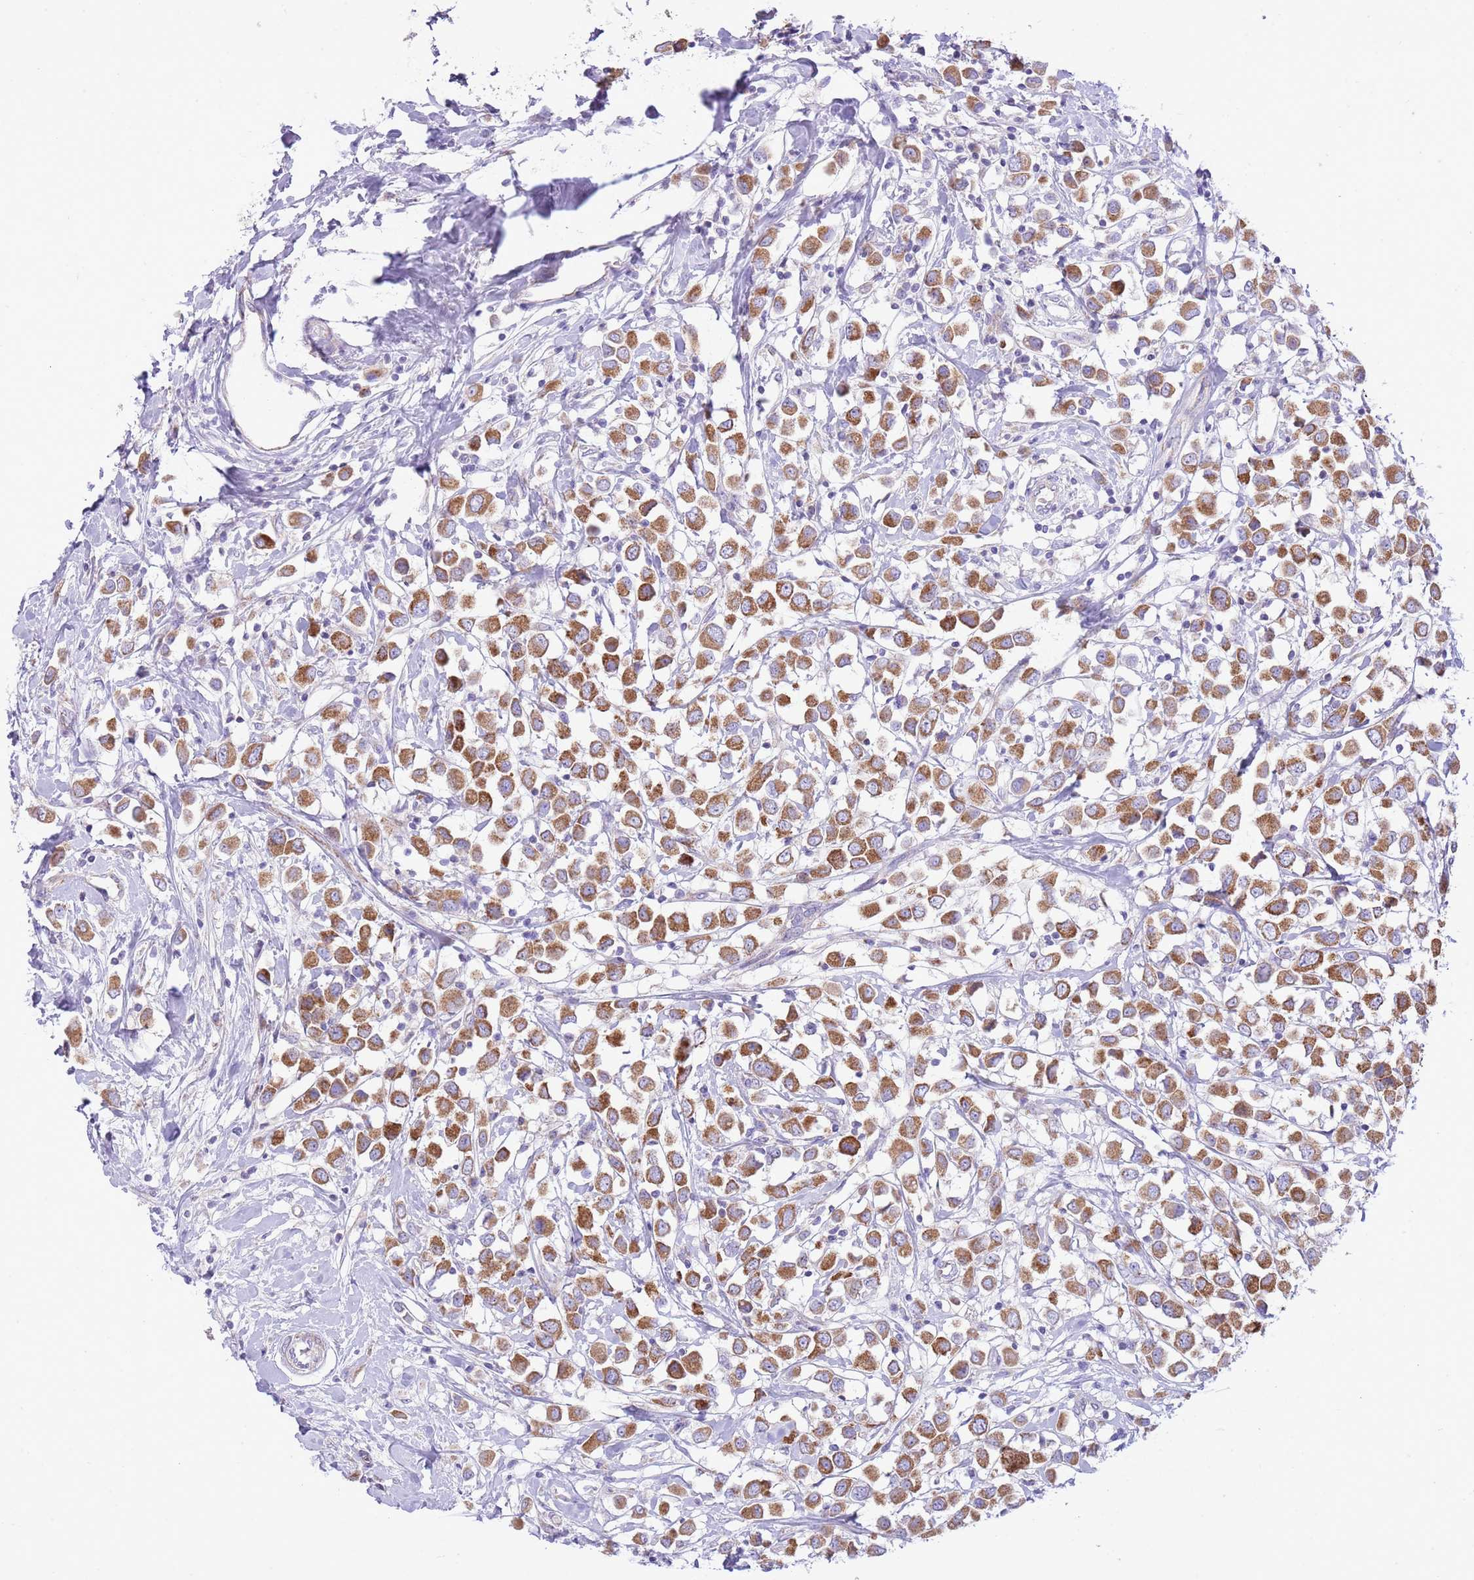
{"staining": {"intensity": "moderate", "quantity": ">75%", "location": "cytoplasmic/membranous"}, "tissue": "breast cancer", "cell_type": "Tumor cells", "image_type": "cancer", "snomed": [{"axis": "morphology", "description": "Duct carcinoma"}, {"axis": "topography", "description": "Breast"}], "caption": "Brown immunohistochemical staining in breast intraductal carcinoma demonstrates moderate cytoplasmic/membranous staining in approximately >75% of tumor cells.", "gene": "OAZ2", "patient": {"sex": "female", "age": 61}}